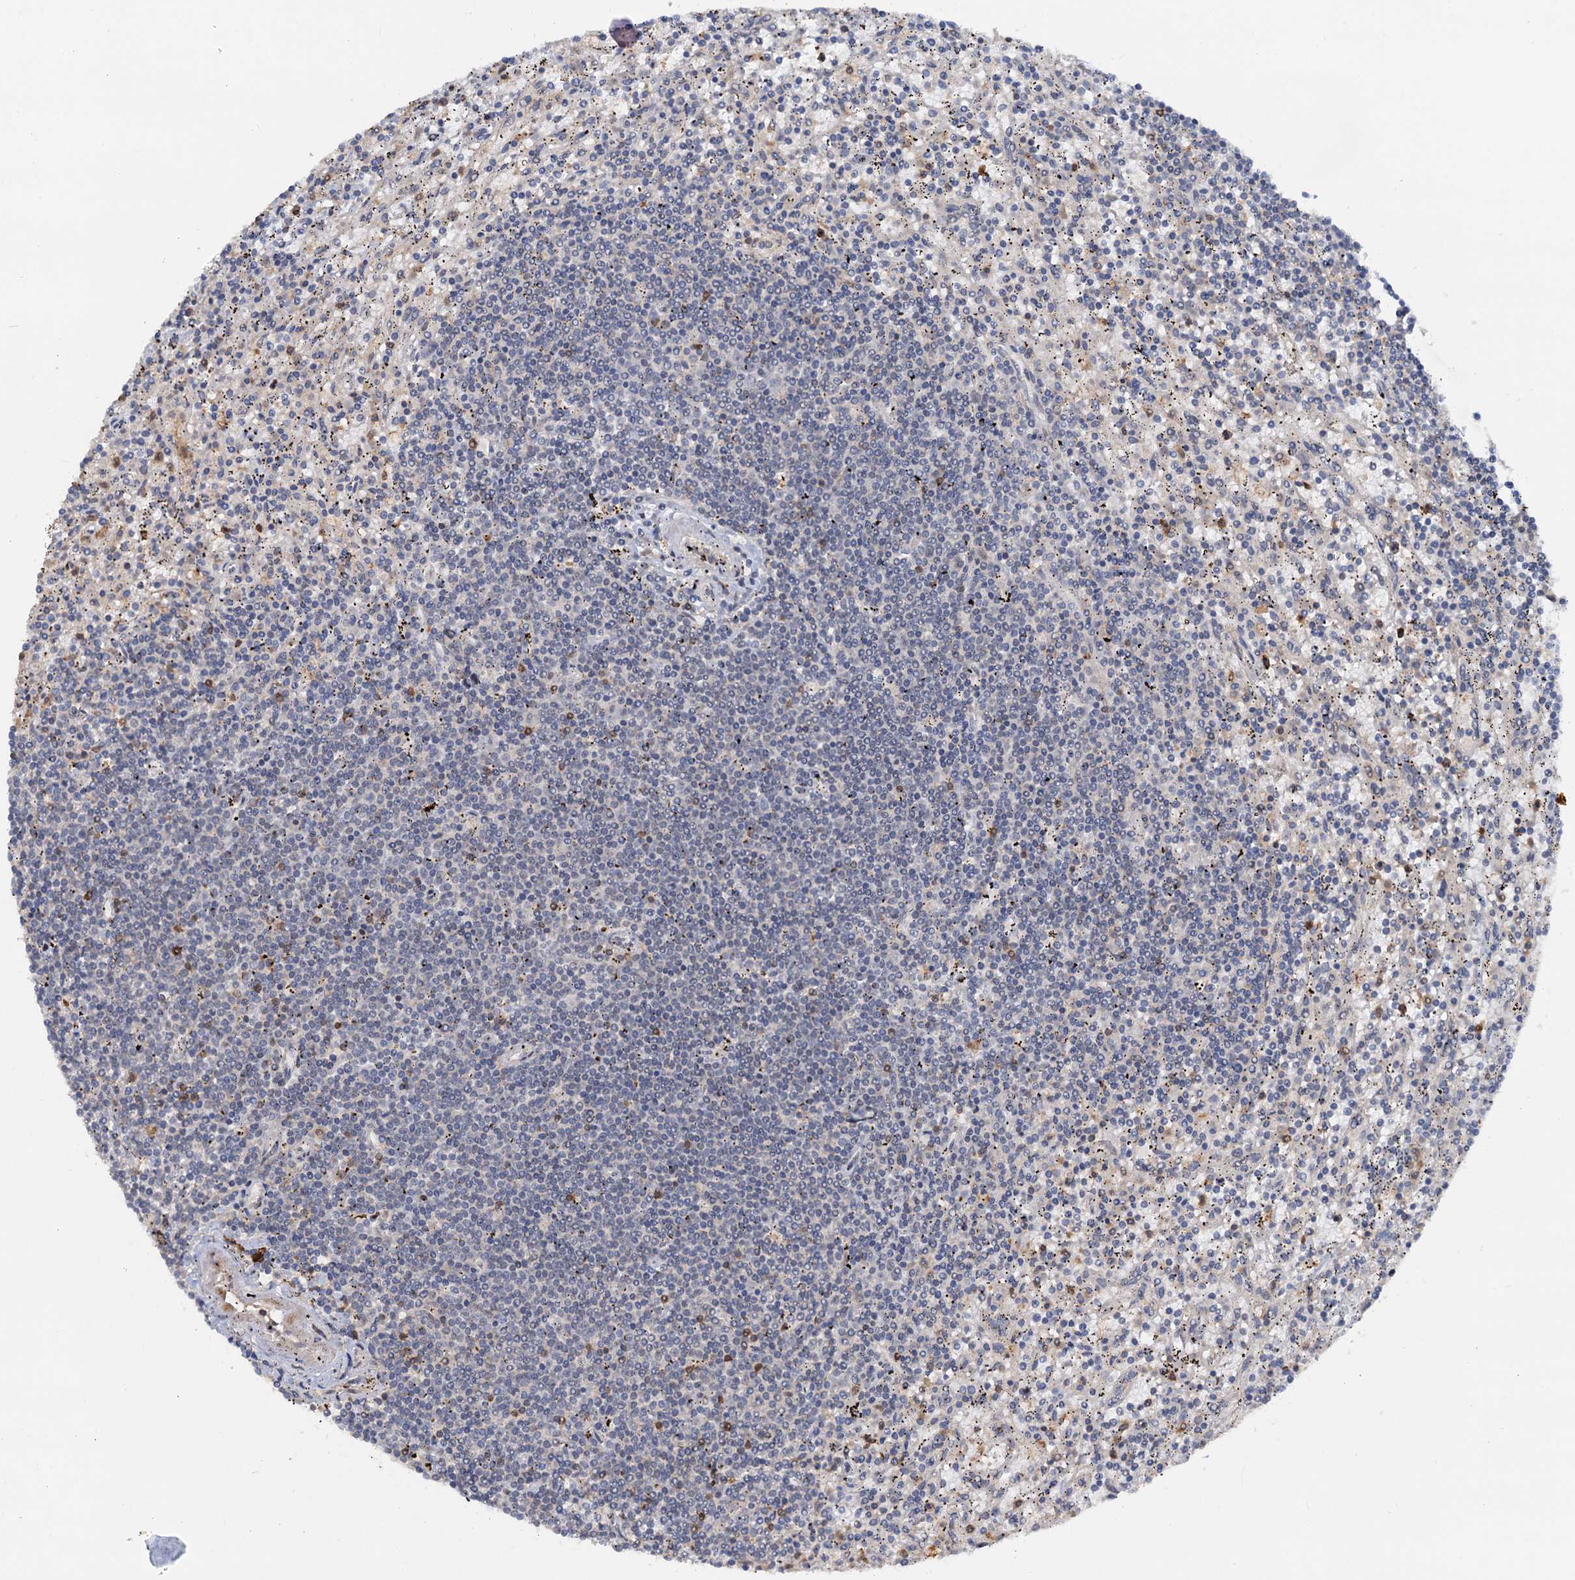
{"staining": {"intensity": "negative", "quantity": "none", "location": "none"}, "tissue": "lymphoma", "cell_type": "Tumor cells", "image_type": "cancer", "snomed": [{"axis": "morphology", "description": "Malignant lymphoma, non-Hodgkin's type, Low grade"}, {"axis": "topography", "description": "Spleen"}], "caption": "This is an immunohistochemistry image of human malignant lymphoma, non-Hodgkin's type (low-grade). There is no expression in tumor cells.", "gene": "ZNF609", "patient": {"sex": "male", "age": 76}}